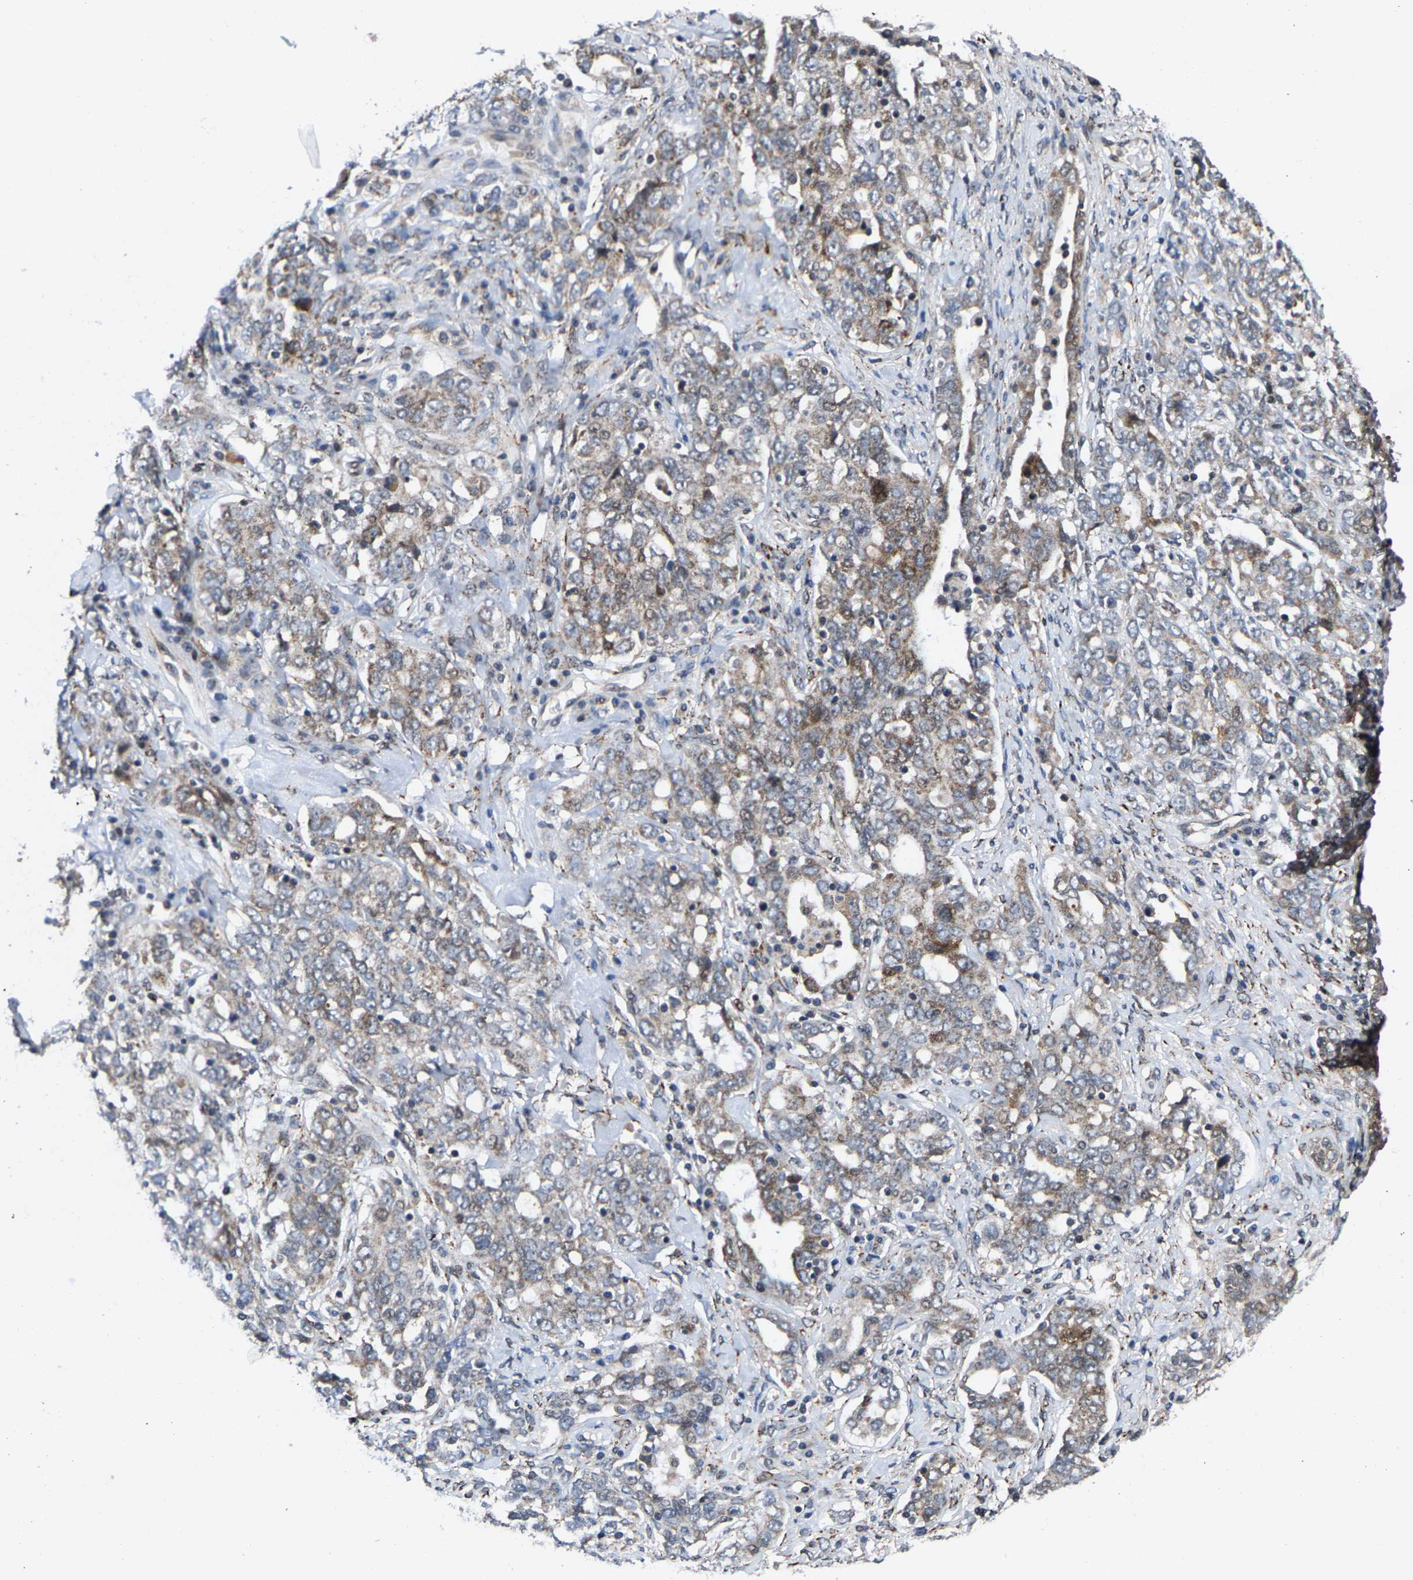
{"staining": {"intensity": "moderate", "quantity": "25%-75%", "location": "cytoplasmic/membranous"}, "tissue": "ovarian cancer", "cell_type": "Tumor cells", "image_type": "cancer", "snomed": [{"axis": "morphology", "description": "Carcinoma, endometroid"}, {"axis": "topography", "description": "Ovary"}], "caption": "An image showing moderate cytoplasmic/membranous staining in approximately 25%-75% of tumor cells in ovarian cancer, as visualized by brown immunohistochemical staining.", "gene": "TDRKH", "patient": {"sex": "female", "age": 62}}